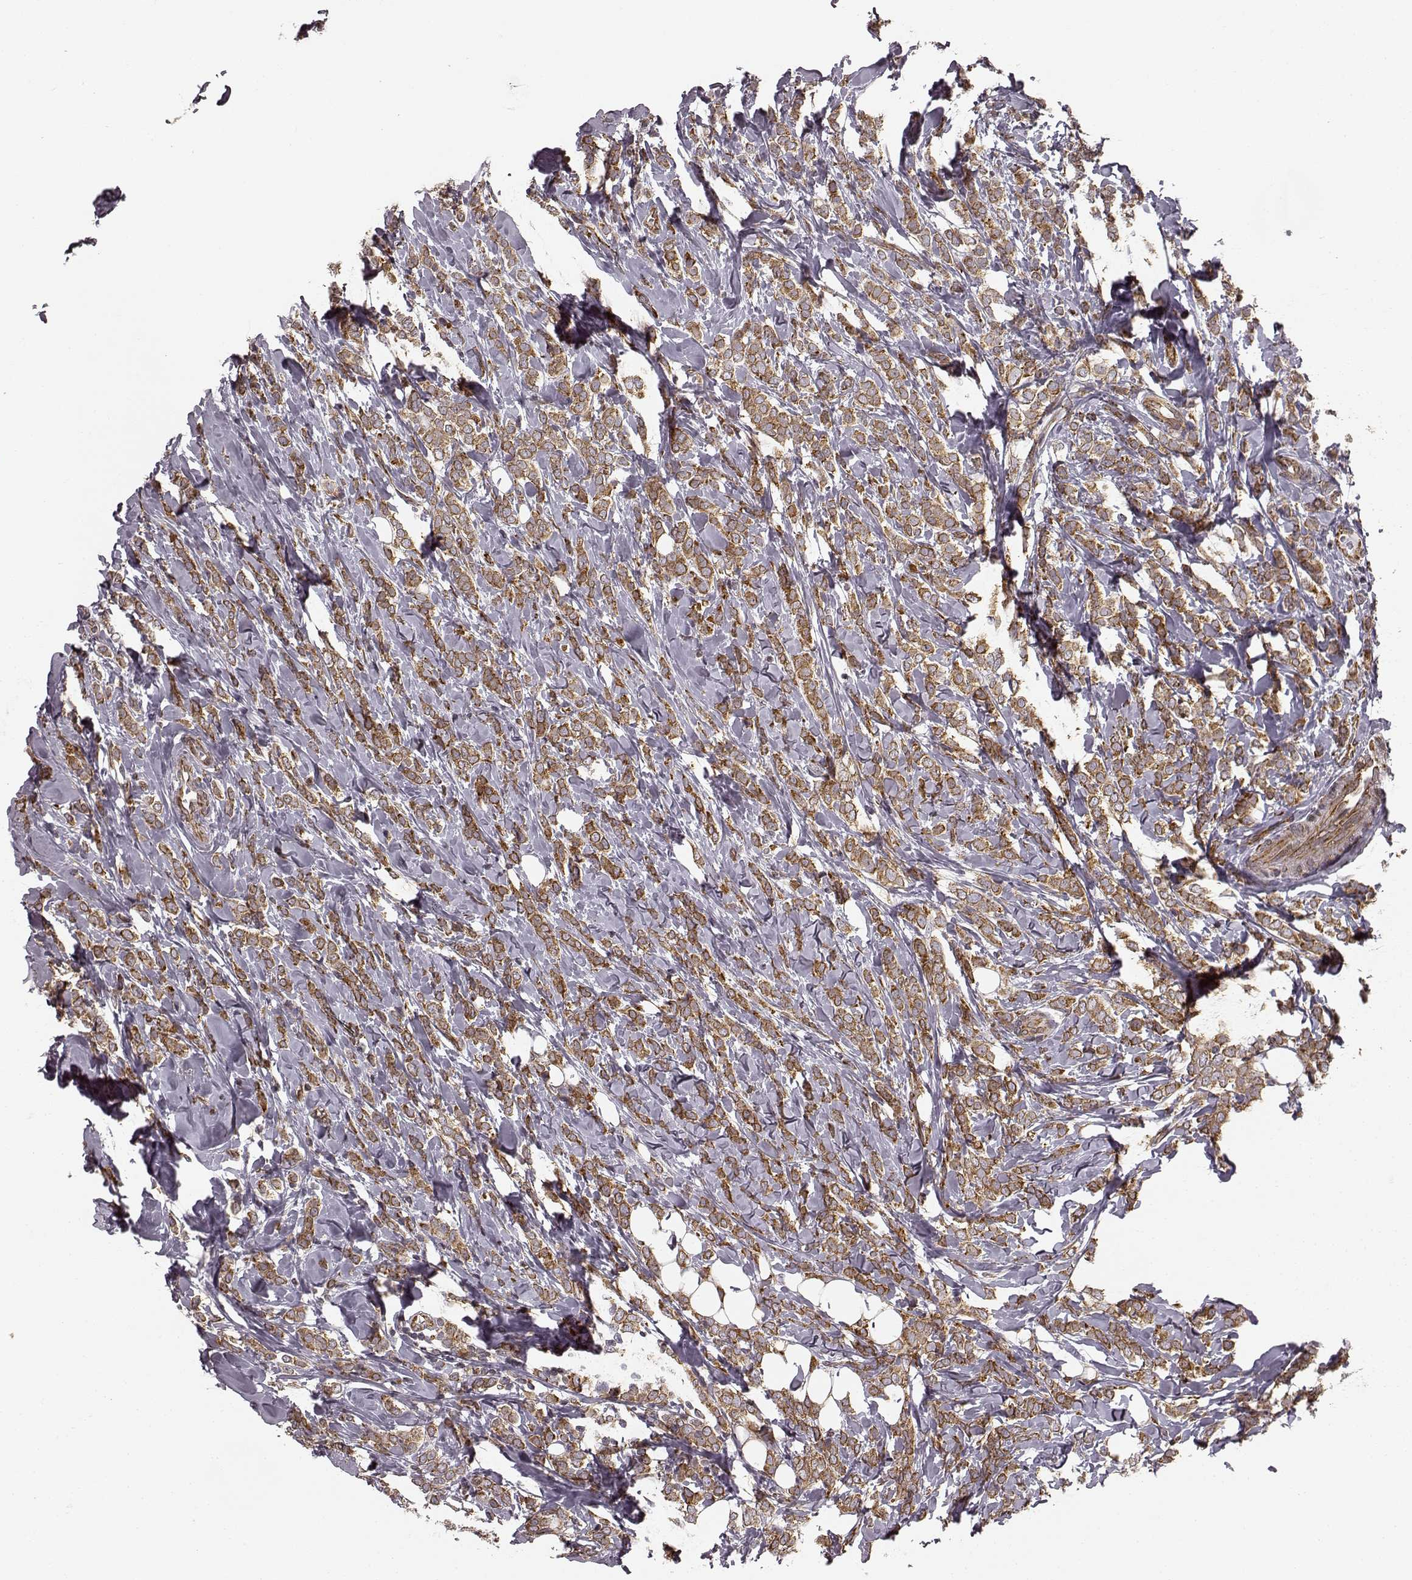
{"staining": {"intensity": "moderate", "quantity": ">75%", "location": "cytoplasmic/membranous"}, "tissue": "breast cancer", "cell_type": "Tumor cells", "image_type": "cancer", "snomed": [{"axis": "morphology", "description": "Lobular carcinoma"}, {"axis": "topography", "description": "Breast"}], "caption": "Tumor cells demonstrate medium levels of moderate cytoplasmic/membranous staining in about >75% of cells in lobular carcinoma (breast).", "gene": "TMEM14A", "patient": {"sex": "female", "age": 49}}